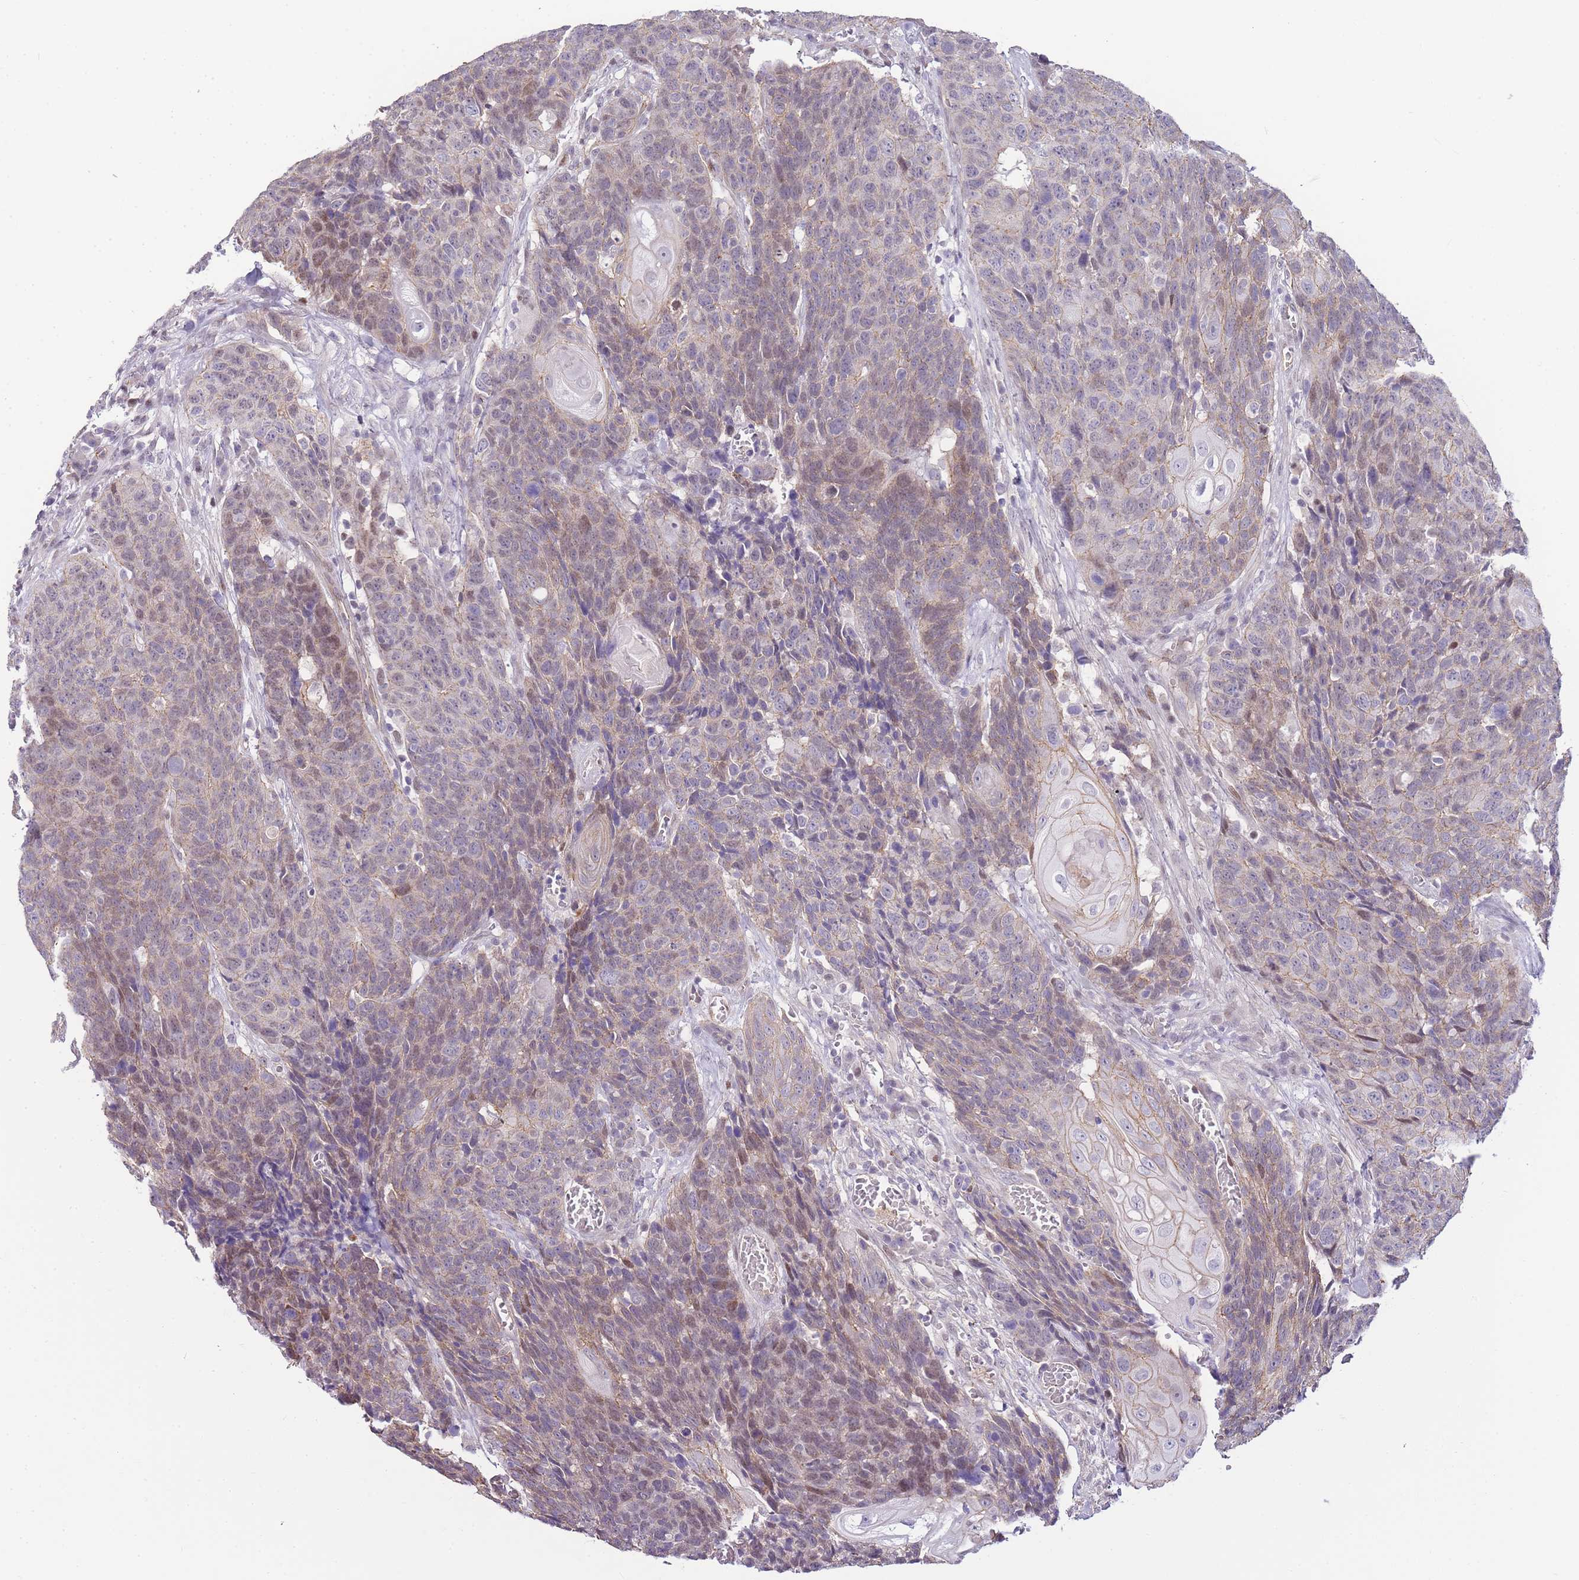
{"staining": {"intensity": "weak", "quantity": "<25%", "location": "cytoplasmic/membranous,nuclear"}, "tissue": "head and neck cancer", "cell_type": "Tumor cells", "image_type": "cancer", "snomed": [{"axis": "morphology", "description": "Squamous cell carcinoma, NOS"}, {"axis": "topography", "description": "Head-Neck"}], "caption": "Immunohistochemistry (IHC) image of human head and neck squamous cell carcinoma stained for a protein (brown), which exhibits no positivity in tumor cells. (Immunohistochemistry, brightfield microscopy, high magnification).", "gene": "CLBA1", "patient": {"sex": "male", "age": 66}}